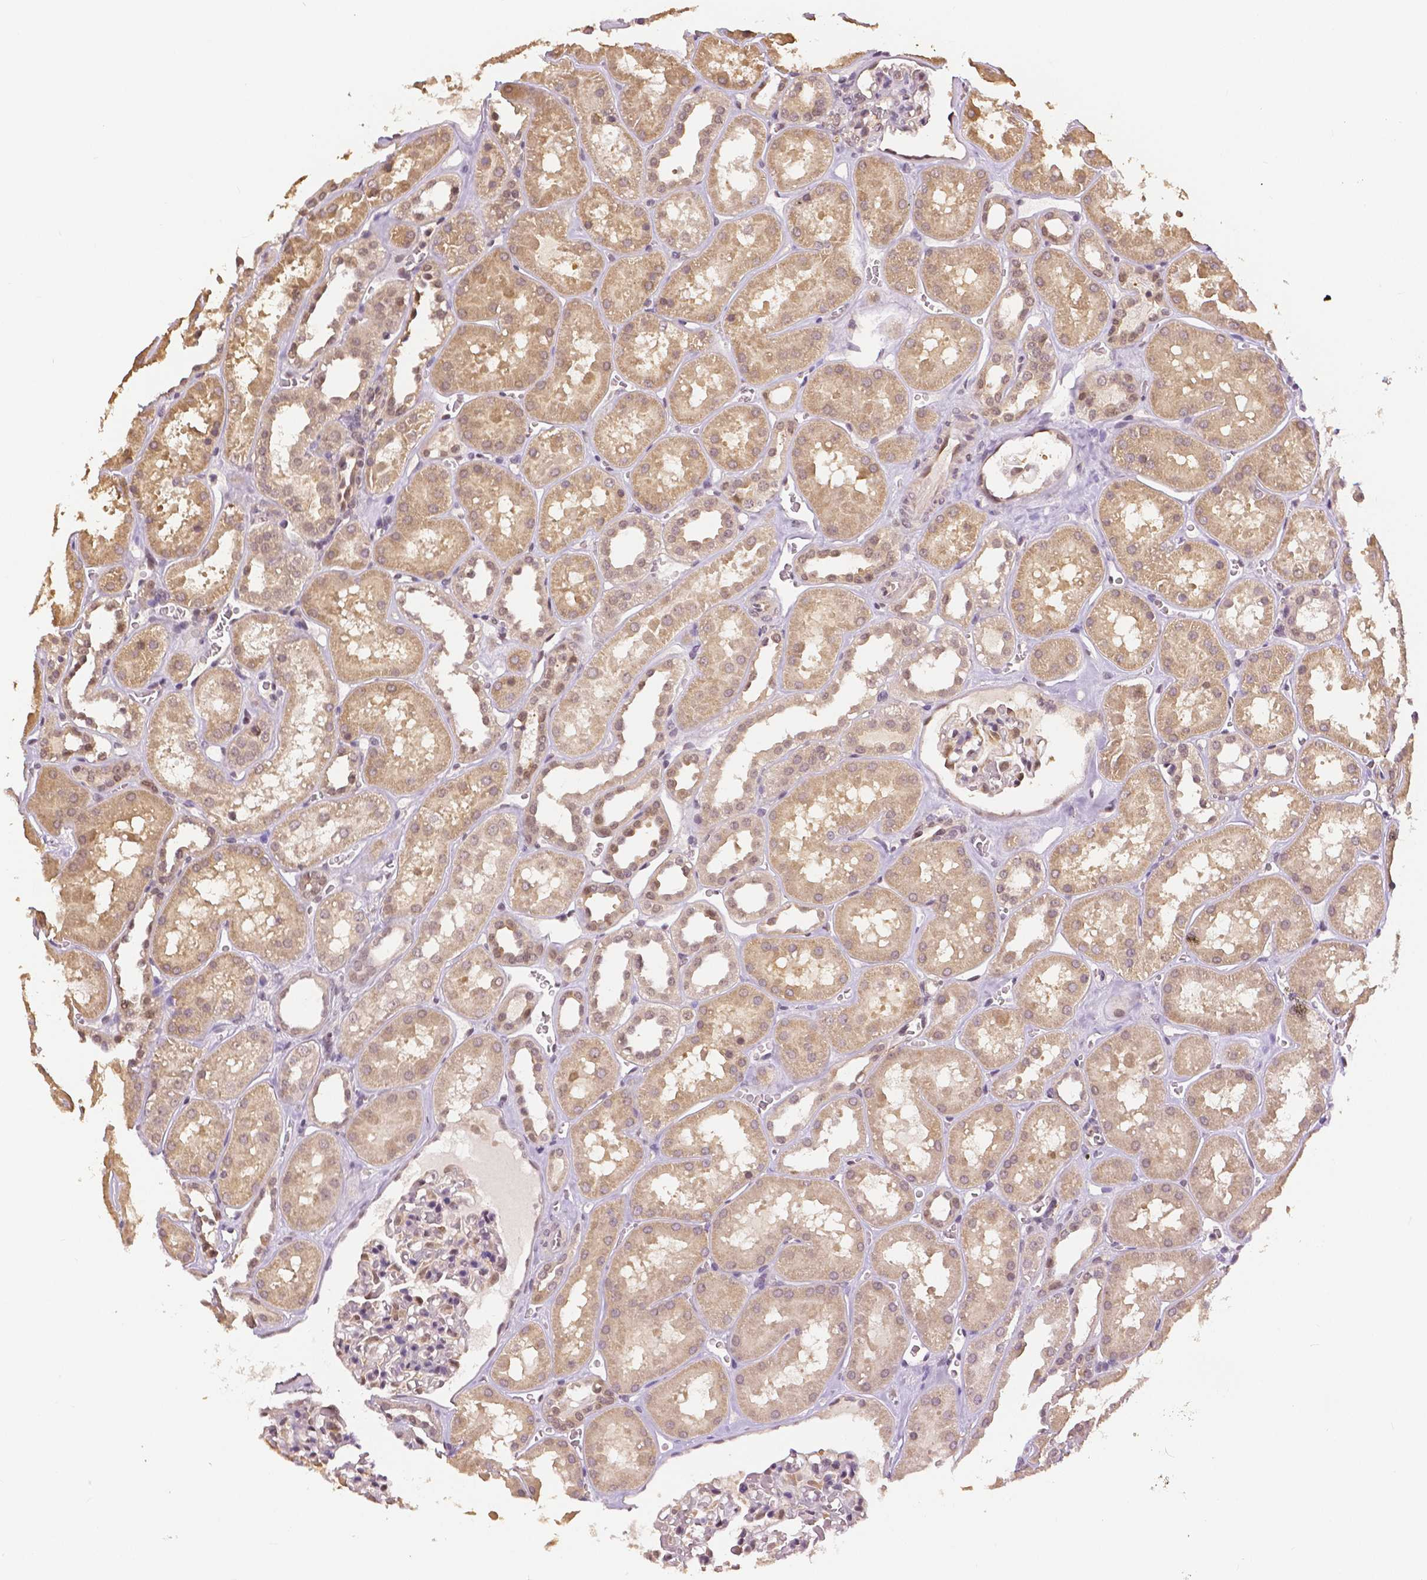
{"staining": {"intensity": "moderate", "quantity": "<25%", "location": "nuclear"}, "tissue": "kidney", "cell_type": "Cells in glomeruli", "image_type": "normal", "snomed": [{"axis": "morphology", "description": "Normal tissue, NOS"}, {"axis": "topography", "description": "Kidney"}], "caption": "Immunohistochemical staining of normal kidney shows <25% levels of moderate nuclear protein staining in about <25% of cells in glomeruli.", "gene": "MAP1LC3B", "patient": {"sex": "female", "age": 41}}